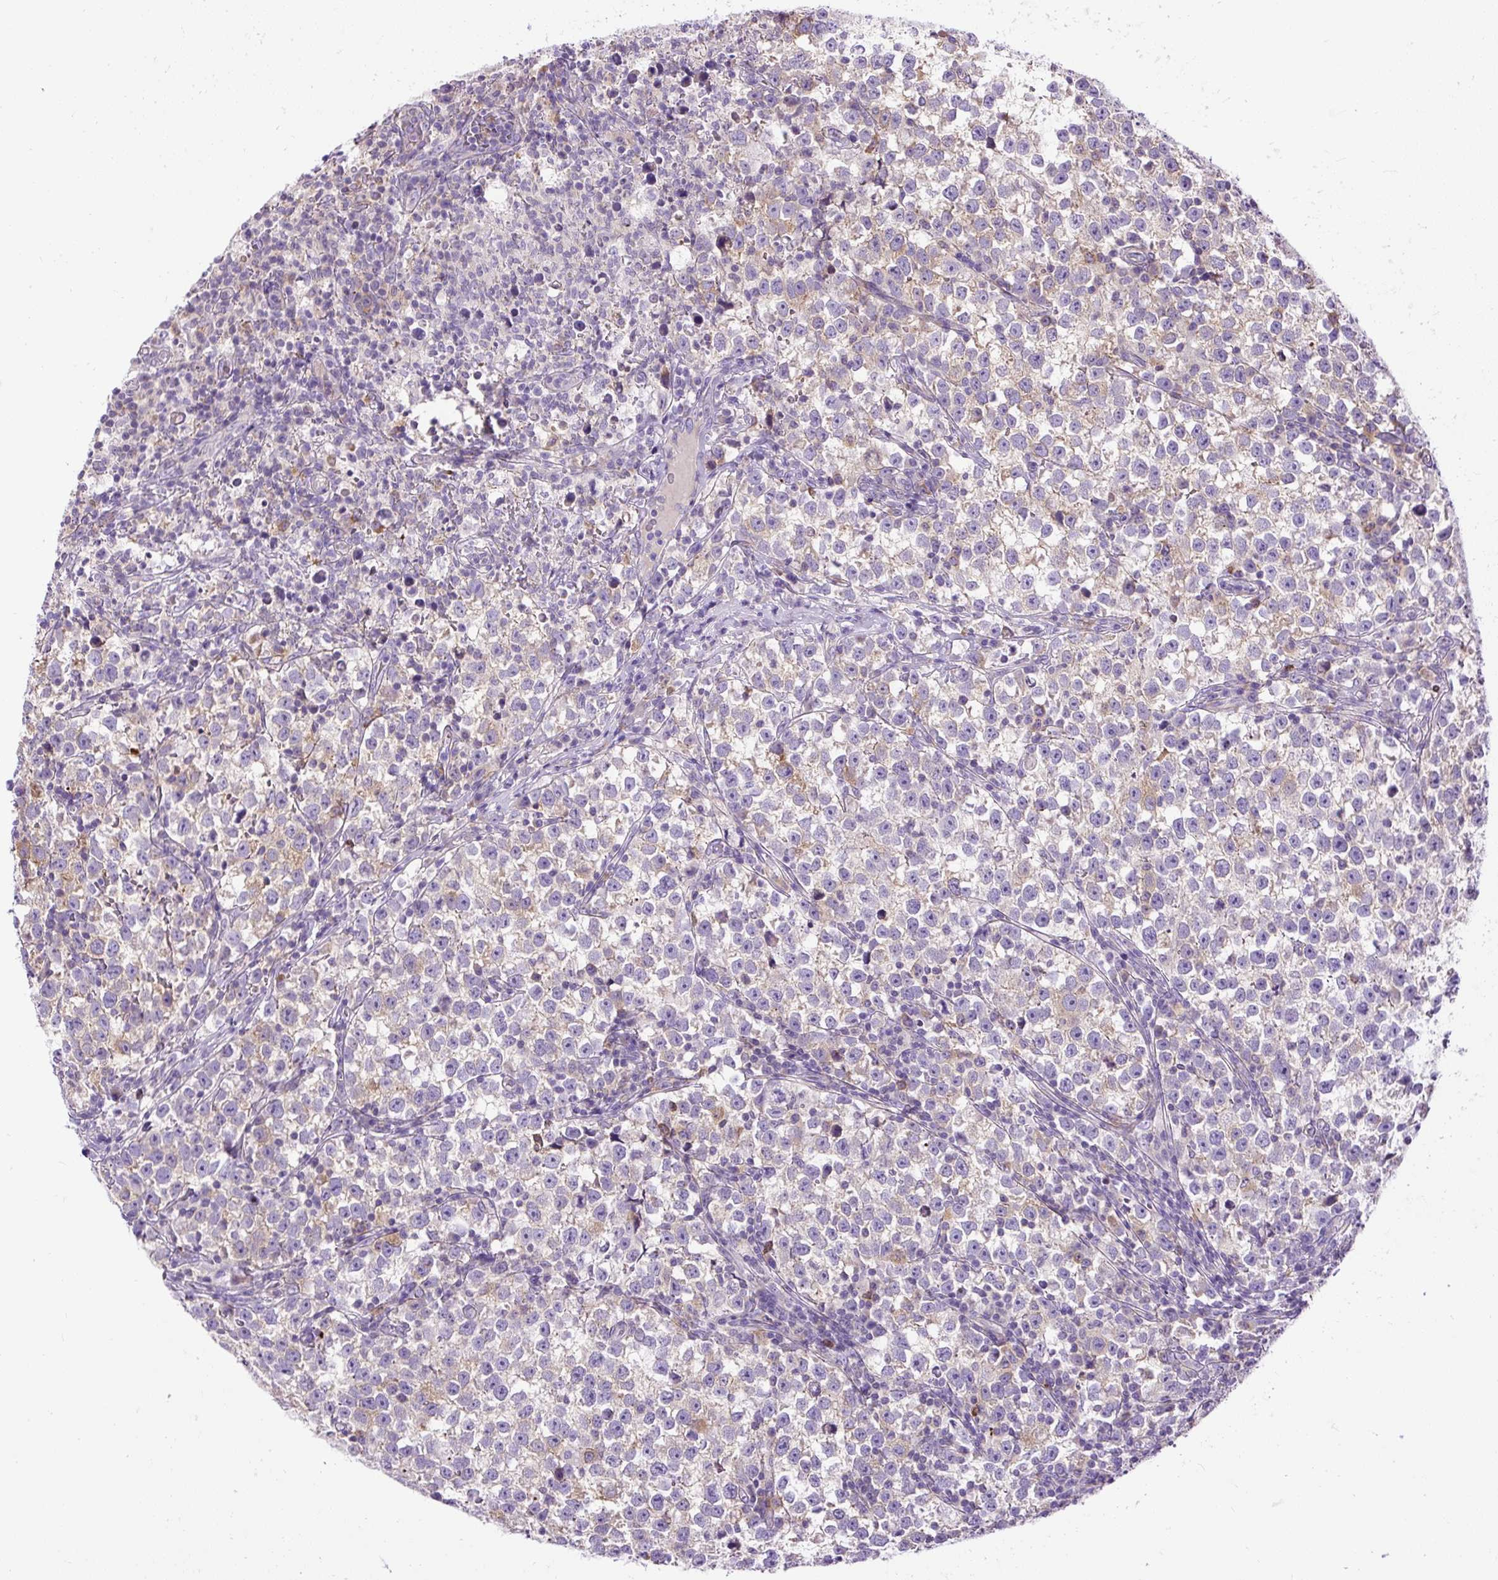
{"staining": {"intensity": "weak", "quantity": "<25%", "location": "cytoplasmic/membranous"}, "tissue": "testis cancer", "cell_type": "Tumor cells", "image_type": "cancer", "snomed": [{"axis": "morphology", "description": "Normal tissue, NOS"}, {"axis": "morphology", "description": "Seminoma, NOS"}, {"axis": "topography", "description": "Testis"}], "caption": "Testis cancer was stained to show a protein in brown. There is no significant staining in tumor cells. (Immunohistochemistry, brightfield microscopy, high magnification).", "gene": "CFAP47", "patient": {"sex": "male", "age": 43}}